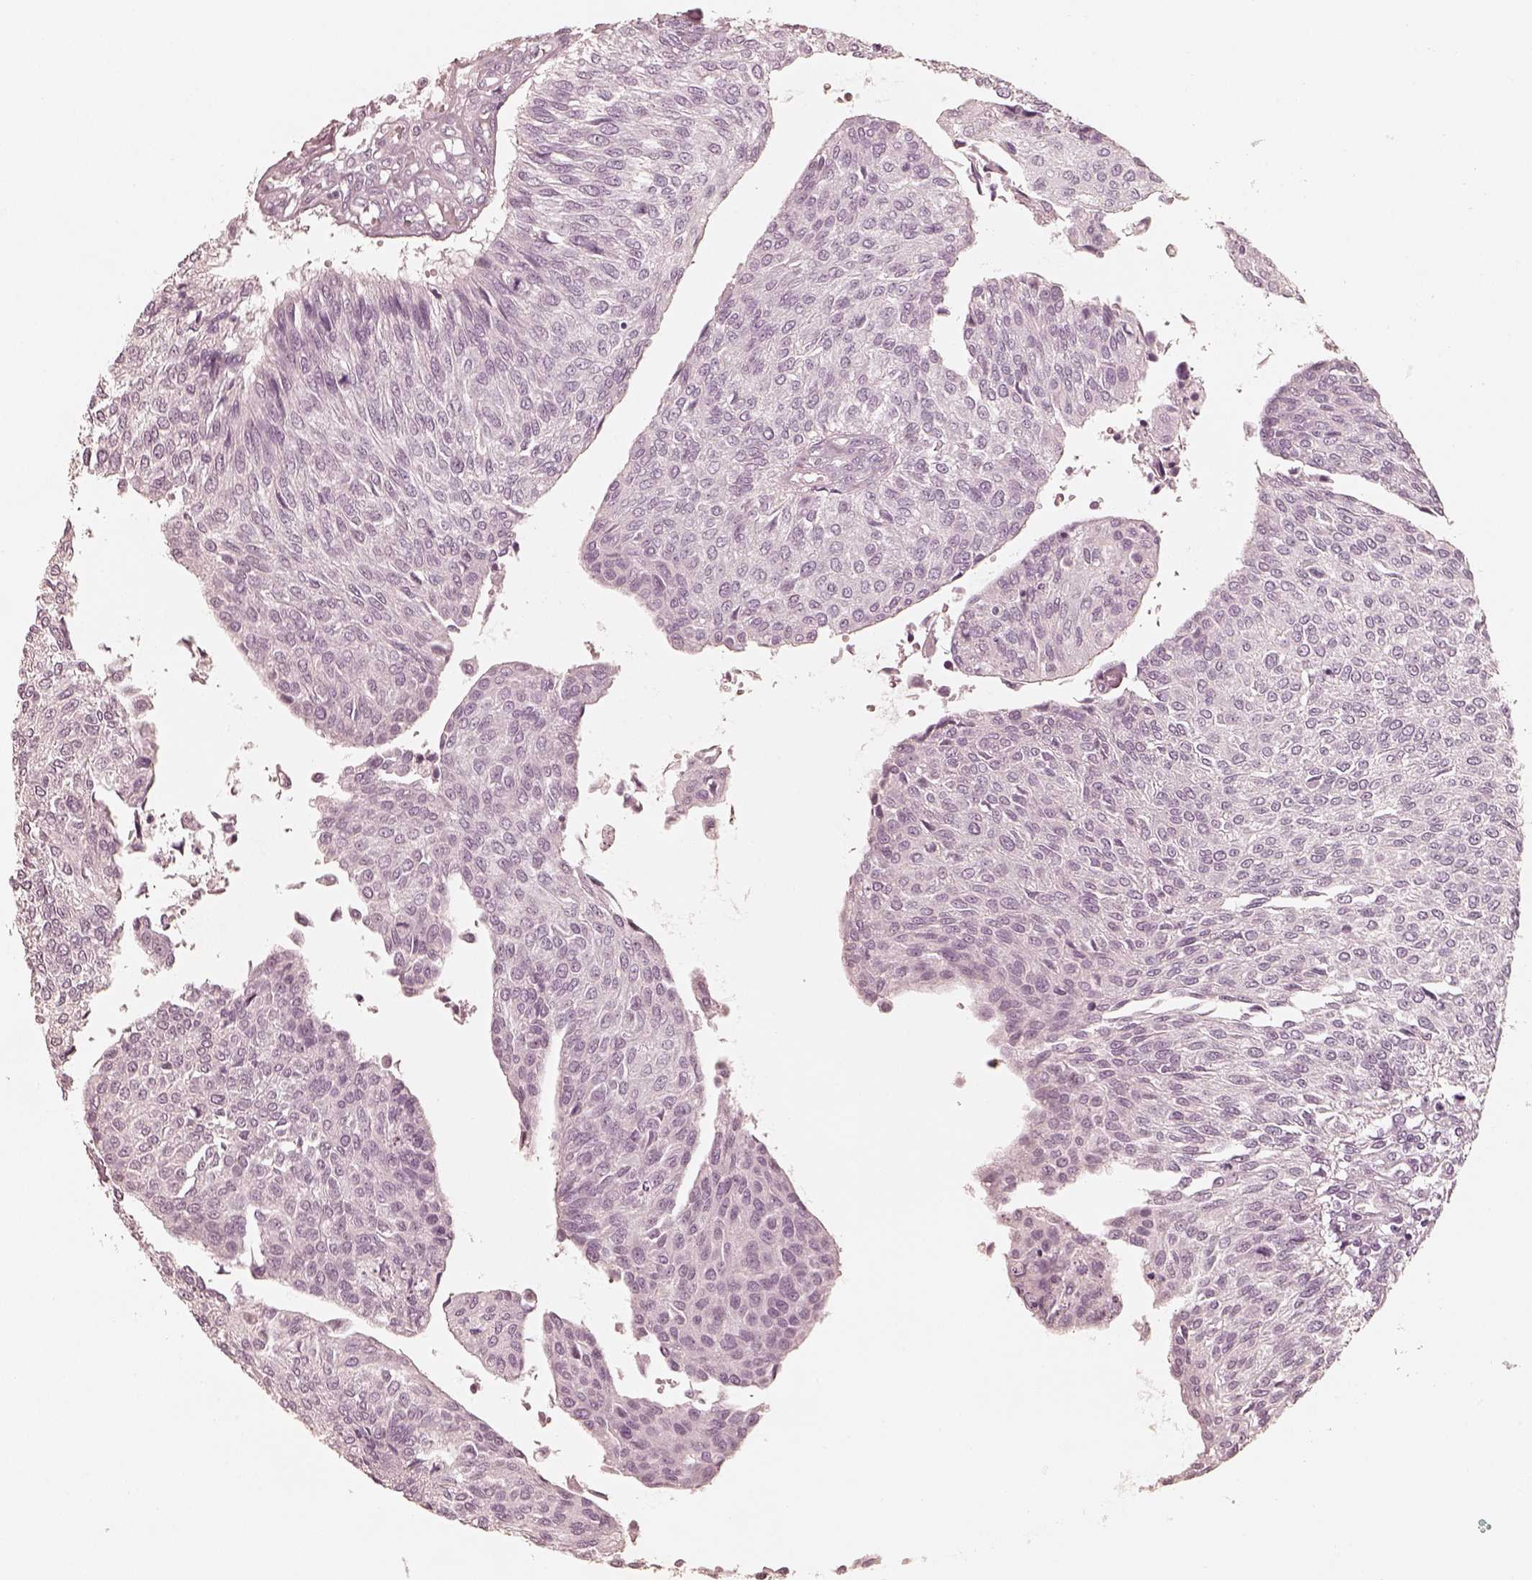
{"staining": {"intensity": "negative", "quantity": "none", "location": "none"}, "tissue": "urothelial cancer", "cell_type": "Tumor cells", "image_type": "cancer", "snomed": [{"axis": "morphology", "description": "Urothelial carcinoma, NOS"}, {"axis": "topography", "description": "Urinary bladder"}], "caption": "A micrograph of human urothelial cancer is negative for staining in tumor cells.", "gene": "KRT82", "patient": {"sex": "male", "age": 55}}